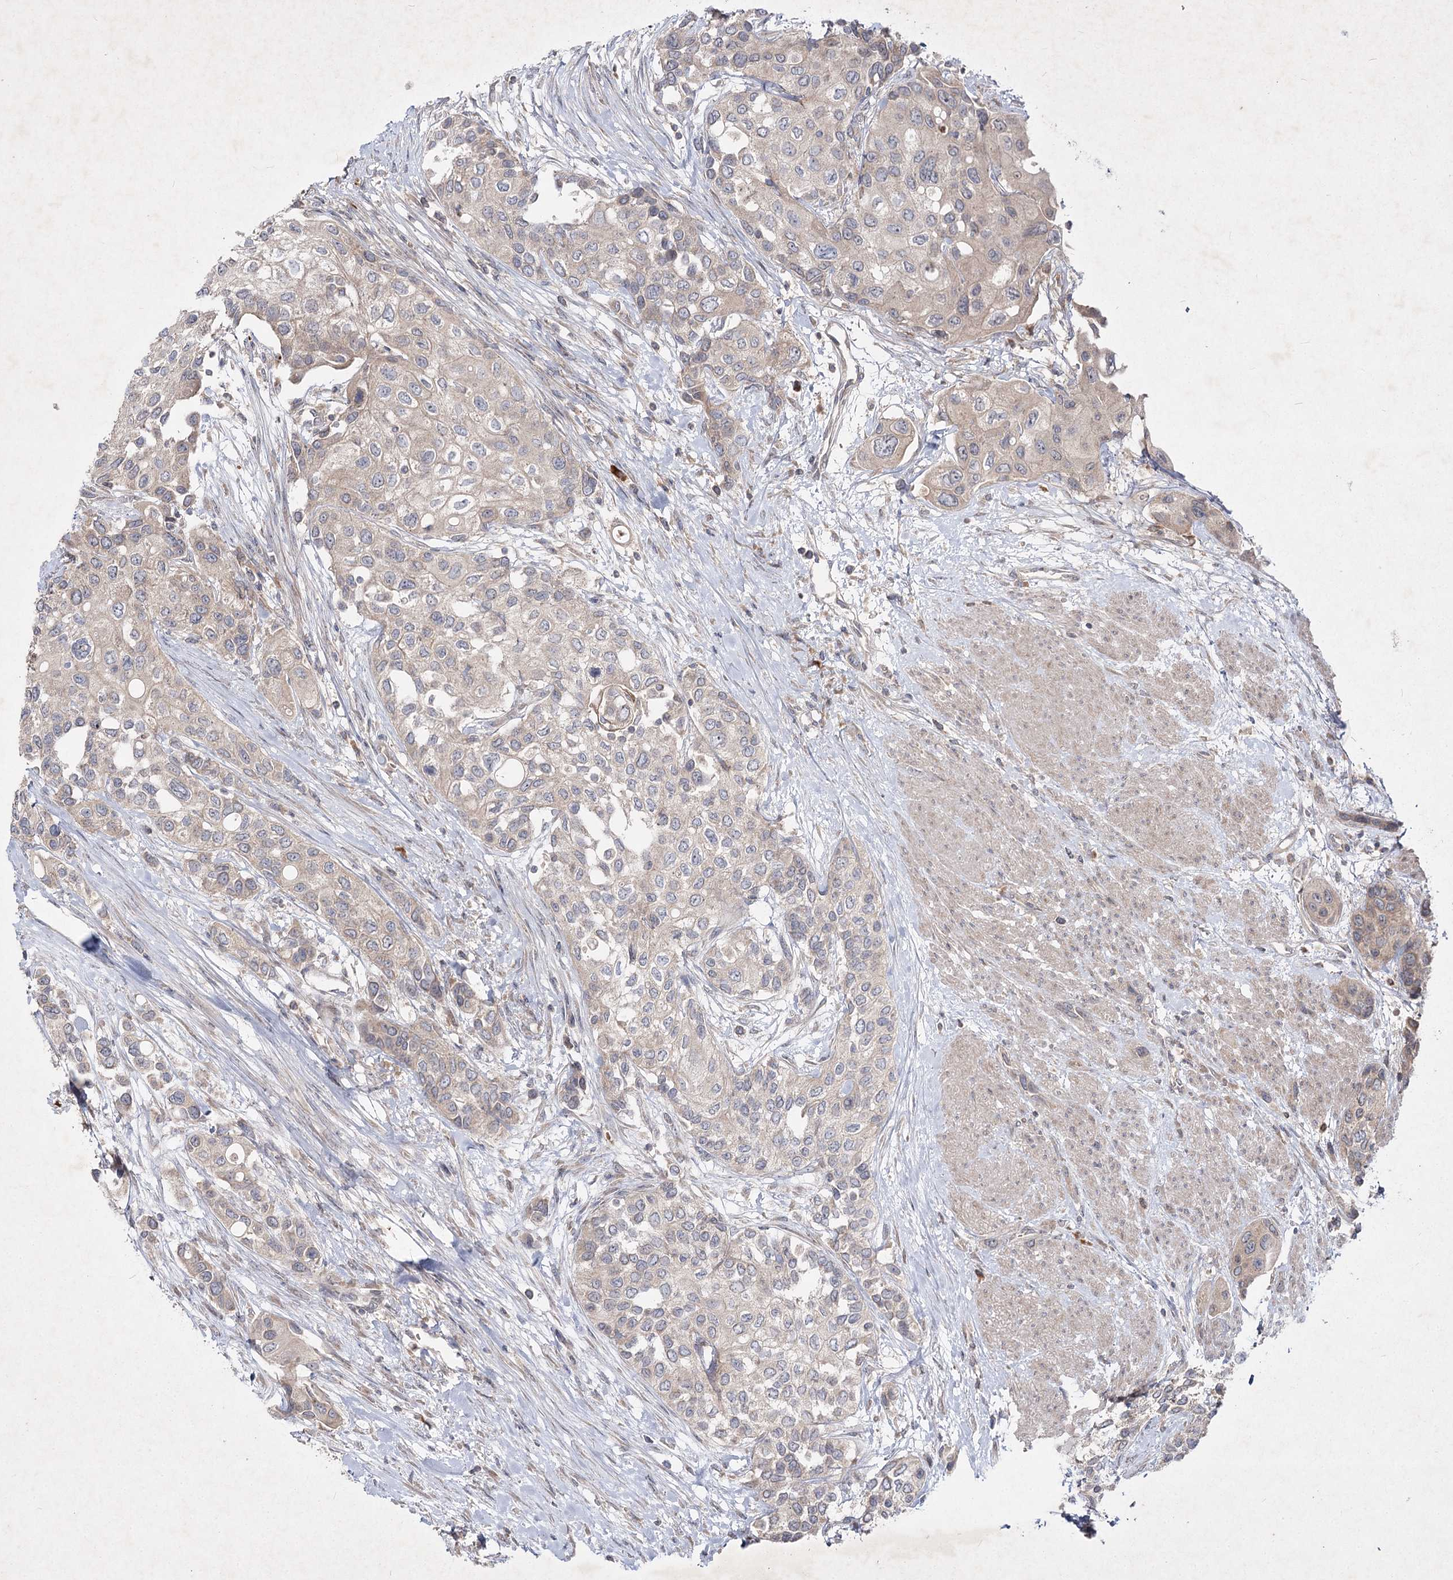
{"staining": {"intensity": "weak", "quantity": "<25%", "location": "cytoplasmic/membranous"}, "tissue": "urothelial cancer", "cell_type": "Tumor cells", "image_type": "cancer", "snomed": [{"axis": "morphology", "description": "Normal tissue, NOS"}, {"axis": "morphology", "description": "Urothelial carcinoma, High grade"}, {"axis": "topography", "description": "Vascular tissue"}, {"axis": "topography", "description": "Urinary bladder"}], "caption": "Tumor cells are negative for protein expression in human urothelial carcinoma (high-grade).", "gene": "CIB2", "patient": {"sex": "female", "age": 56}}